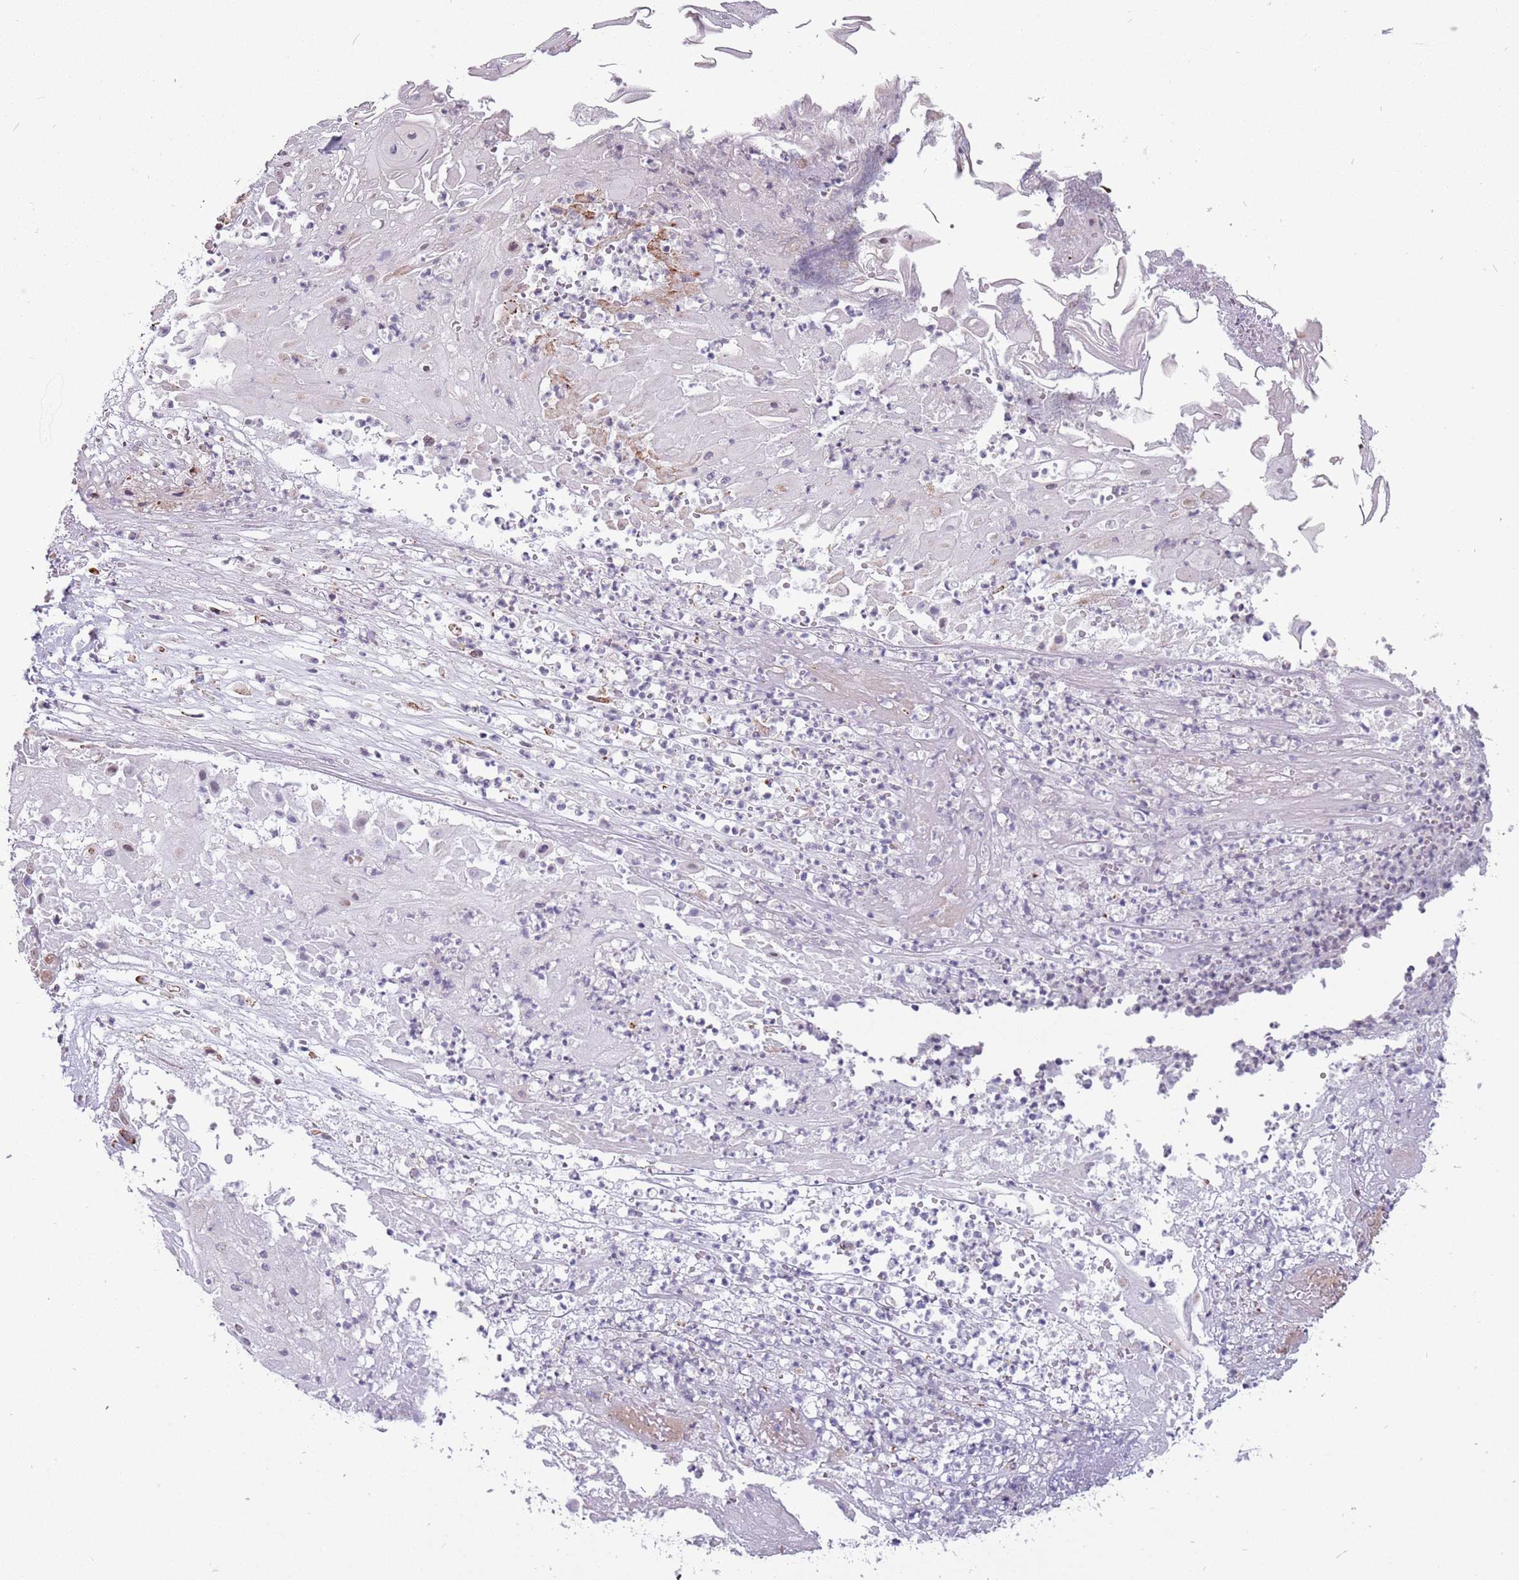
{"staining": {"intensity": "moderate", "quantity": "25%-75%", "location": "cytoplasmic/membranous"}, "tissue": "skin cancer", "cell_type": "Tumor cells", "image_type": "cancer", "snomed": [{"axis": "morphology", "description": "Squamous cell carcinoma, NOS"}, {"axis": "topography", "description": "Skin"}], "caption": "Protein analysis of skin cancer tissue exhibits moderate cytoplasmic/membranous positivity in approximately 25%-75% of tumor cells.", "gene": "BARD1", "patient": {"sex": "male", "age": 70}}